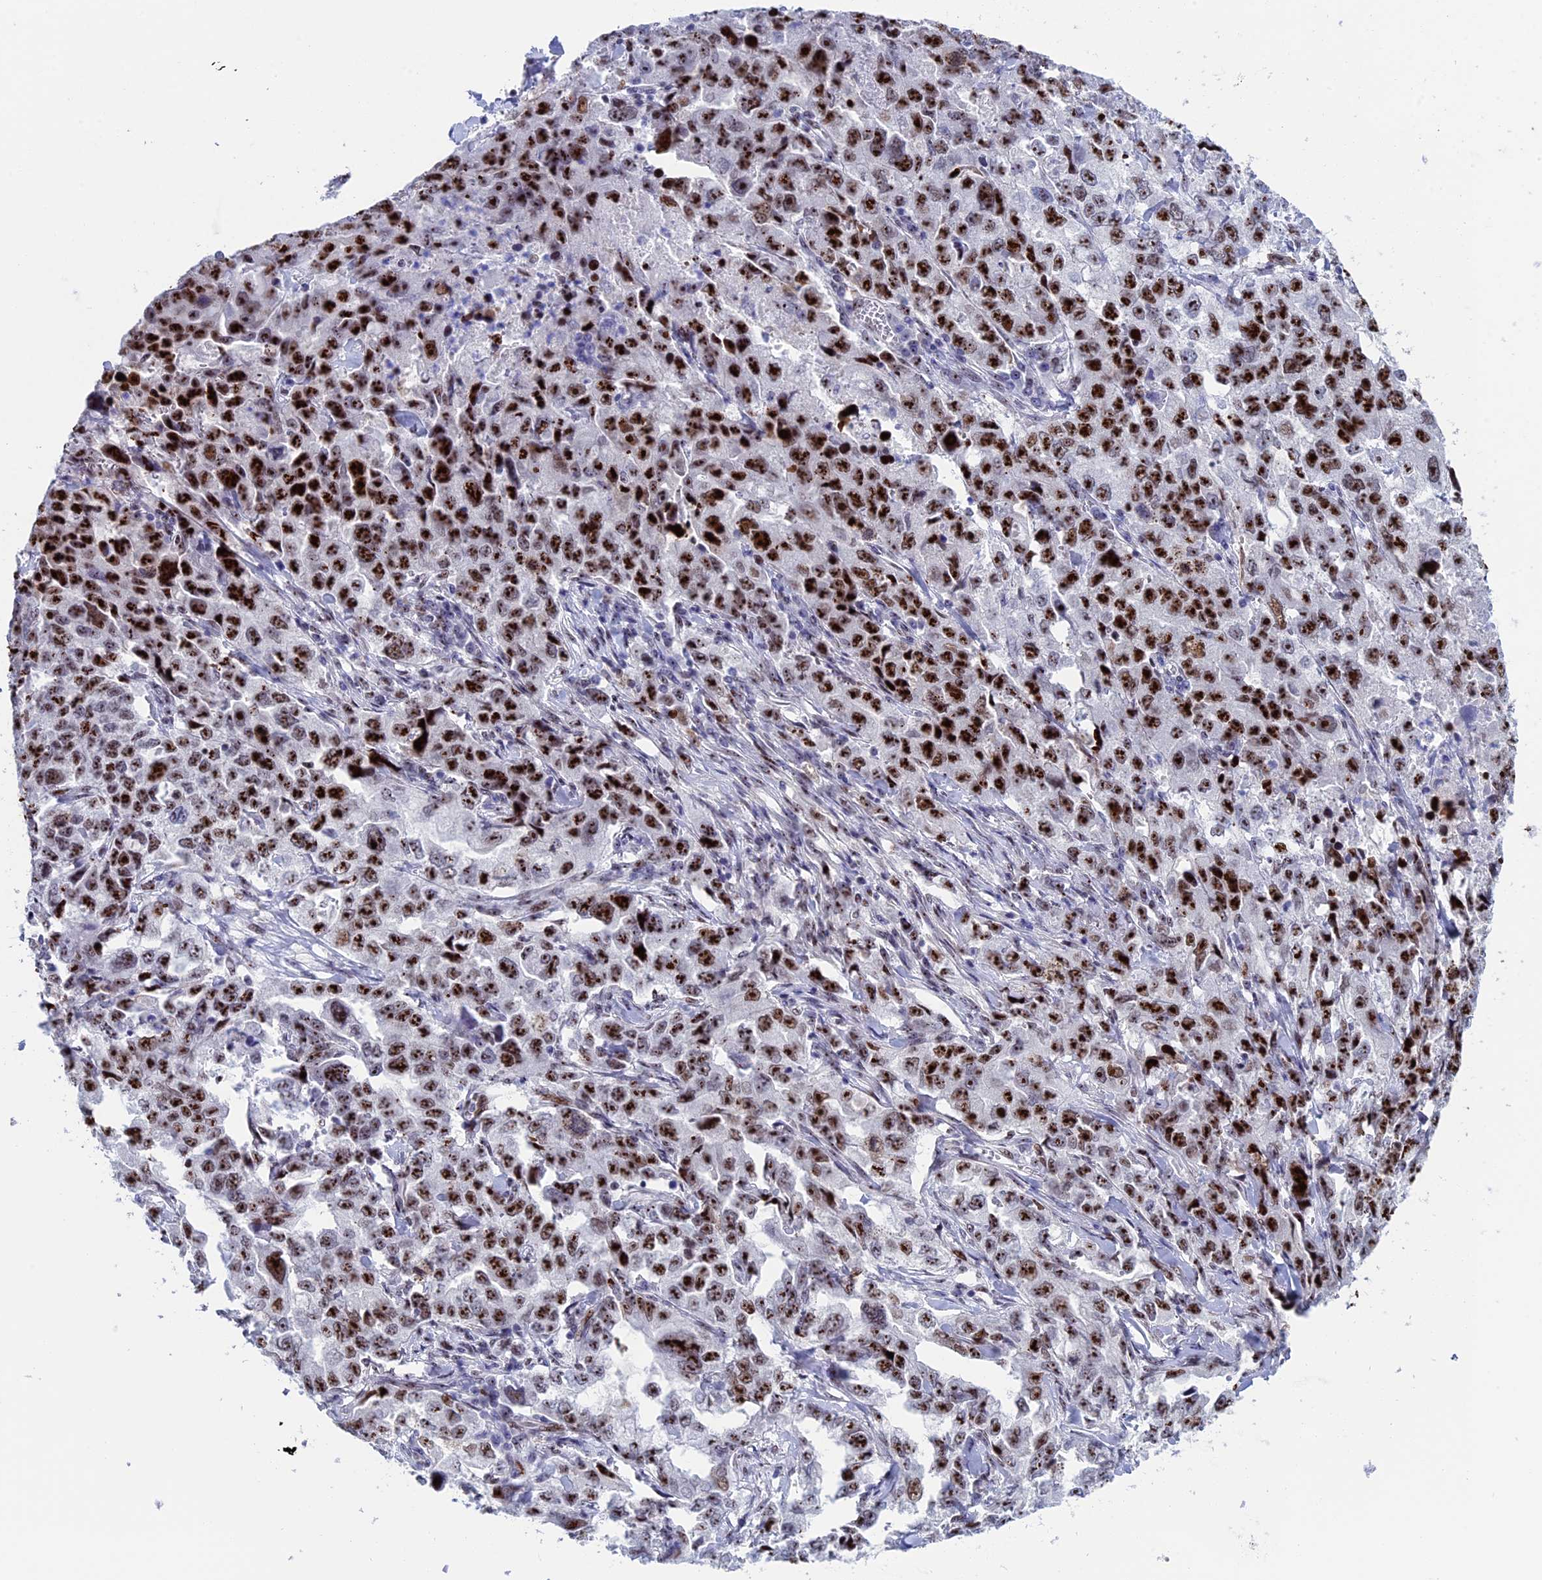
{"staining": {"intensity": "strong", "quantity": ">75%", "location": "nuclear"}, "tissue": "lung cancer", "cell_type": "Tumor cells", "image_type": "cancer", "snomed": [{"axis": "morphology", "description": "Adenocarcinoma, NOS"}, {"axis": "topography", "description": "Lung"}], "caption": "Immunohistochemical staining of lung cancer shows high levels of strong nuclear staining in about >75% of tumor cells.", "gene": "CCDC86", "patient": {"sex": "female", "age": 51}}